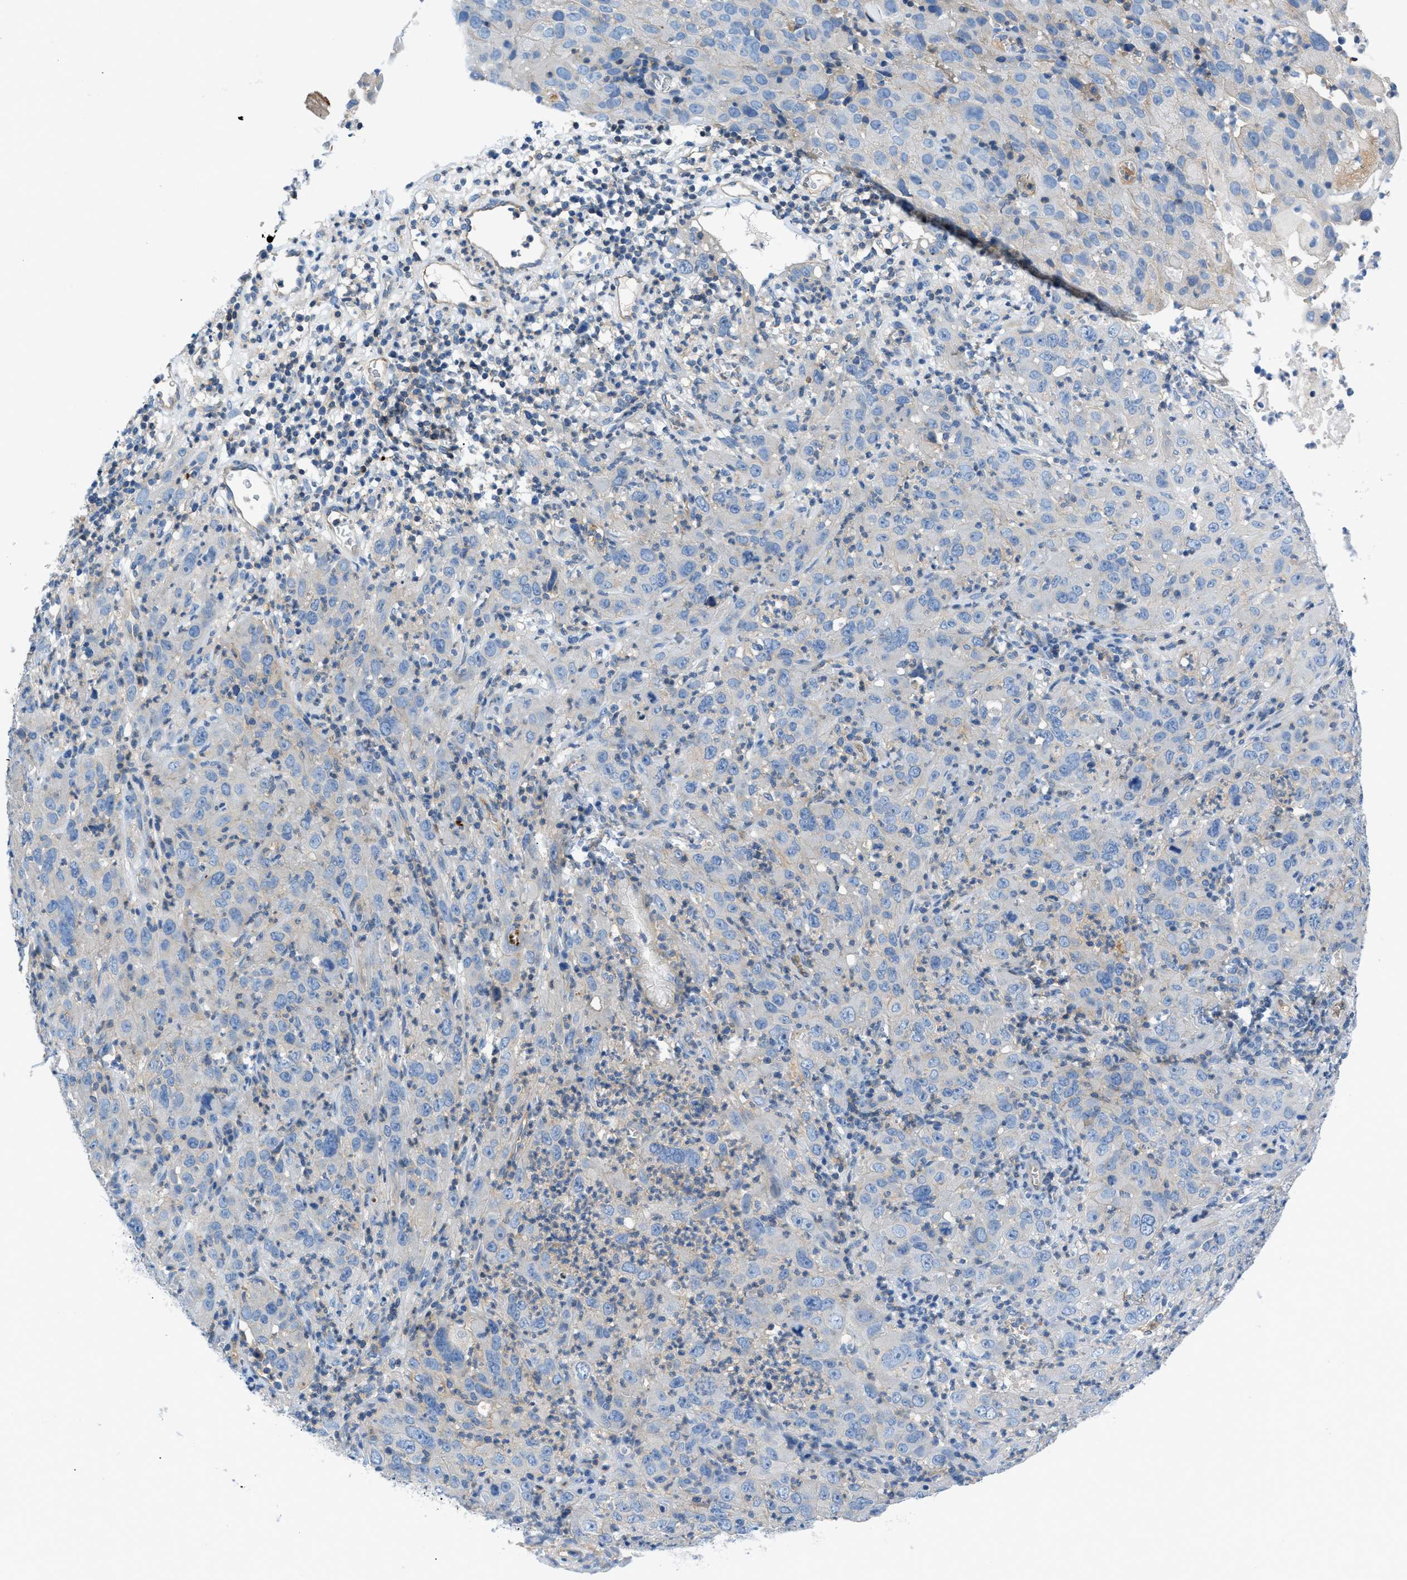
{"staining": {"intensity": "negative", "quantity": "none", "location": "none"}, "tissue": "cervical cancer", "cell_type": "Tumor cells", "image_type": "cancer", "snomed": [{"axis": "morphology", "description": "Squamous cell carcinoma, NOS"}, {"axis": "topography", "description": "Cervix"}], "caption": "Immunohistochemical staining of human squamous cell carcinoma (cervical) demonstrates no significant positivity in tumor cells. (DAB immunohistochemistry visualized using brightfield microscopy, high magnification).", "gene": "ORAI1", "patient": {"sex": "female", "age": 32}}